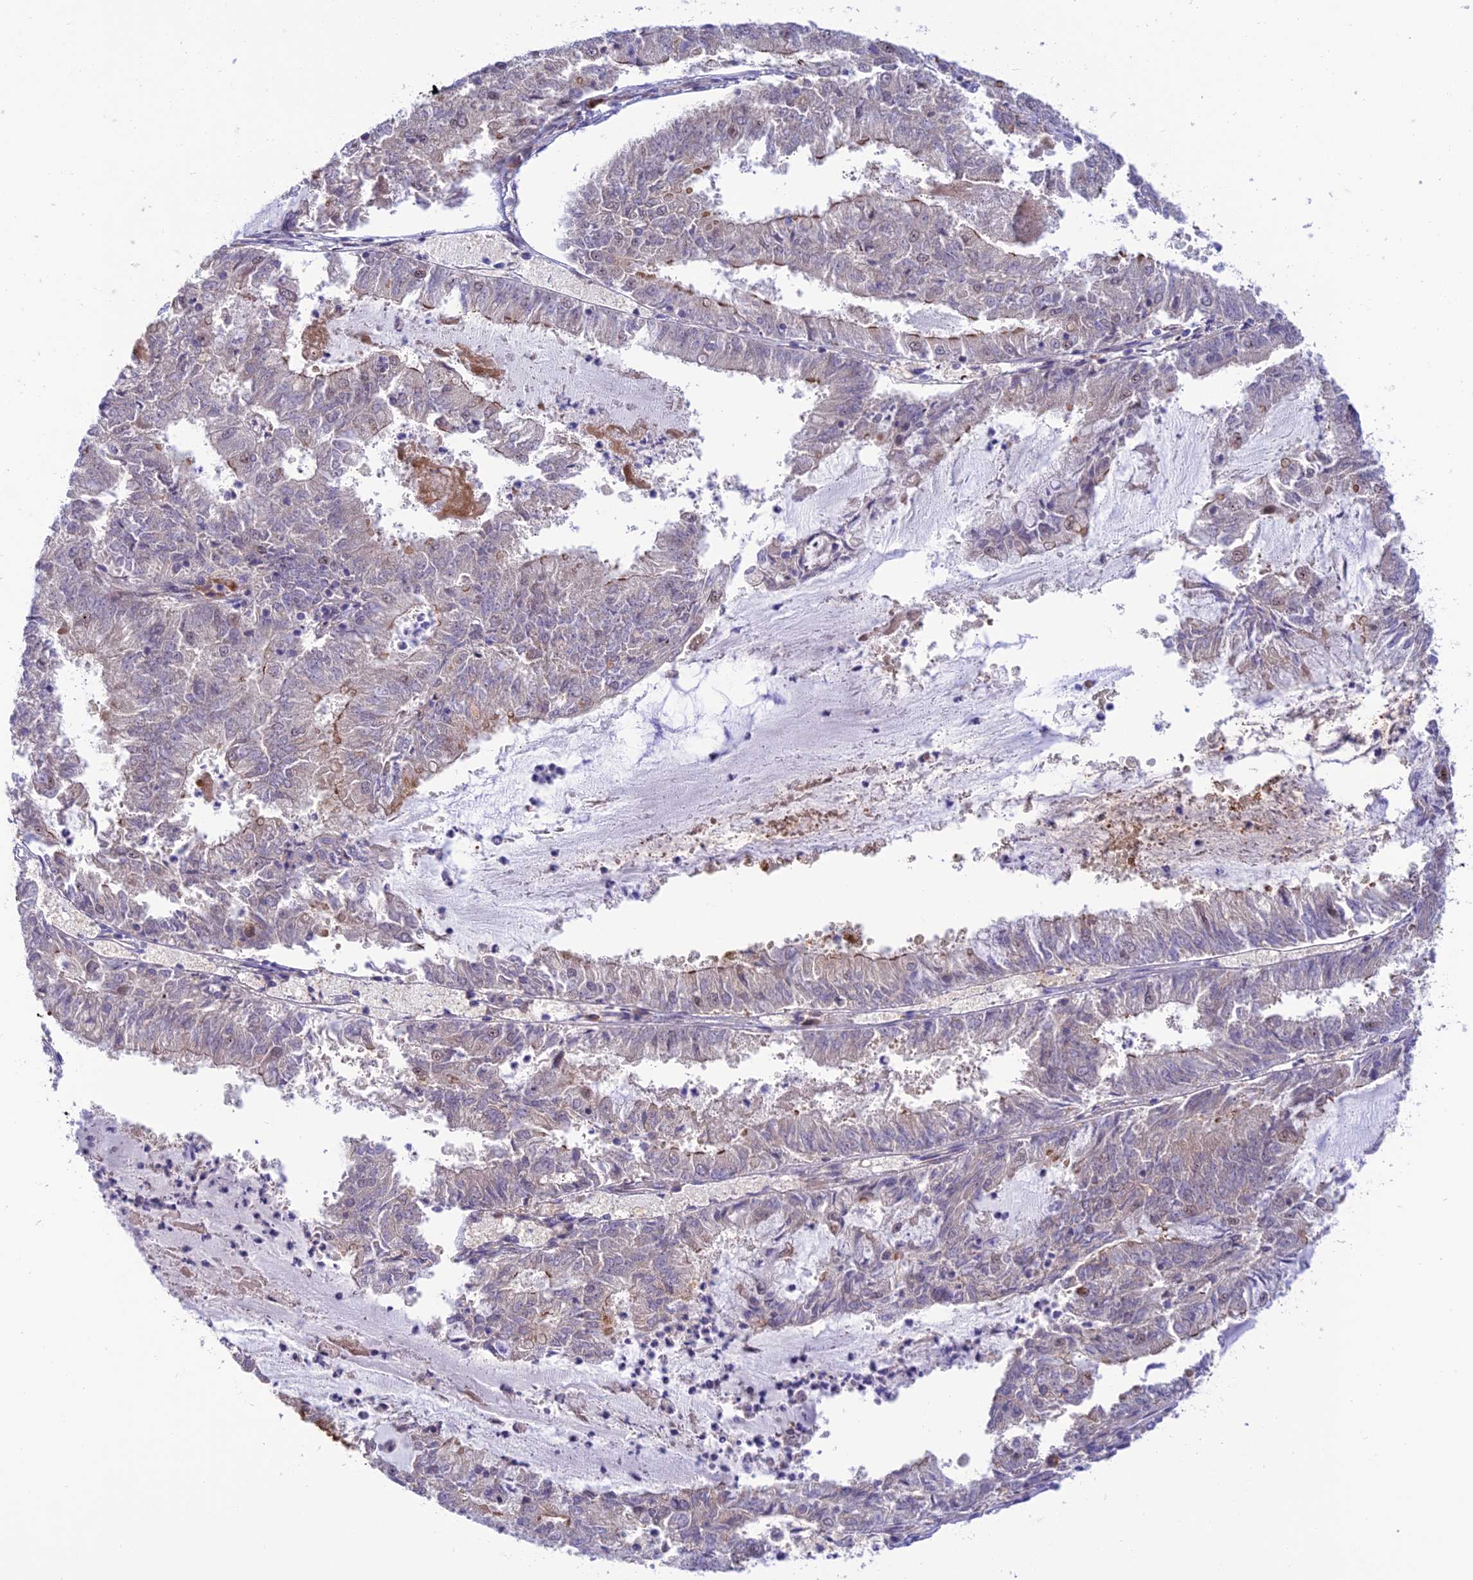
{"staining": {"intensity": "moderate", "quantity": "<25%", "location": "cytoplasmic/membranous"}, "tissue": "endometrial cancer", "cell_type": "Tumor cells", "image_type": "cancer", "snomed": [{"axis": "morphology", "description": "Adenocarcinoma, NOS"}, {"axis": "topography", "description": "Endometrium"}], "caption": "A micrograph of endometrial cancer (adenocarcinoma) stained for a protein shows moderate cytoplasmic/membranous brown staining in tumor cells.", "gene": "ZNF584", "patient": {"sex": "female", "age": 57}}